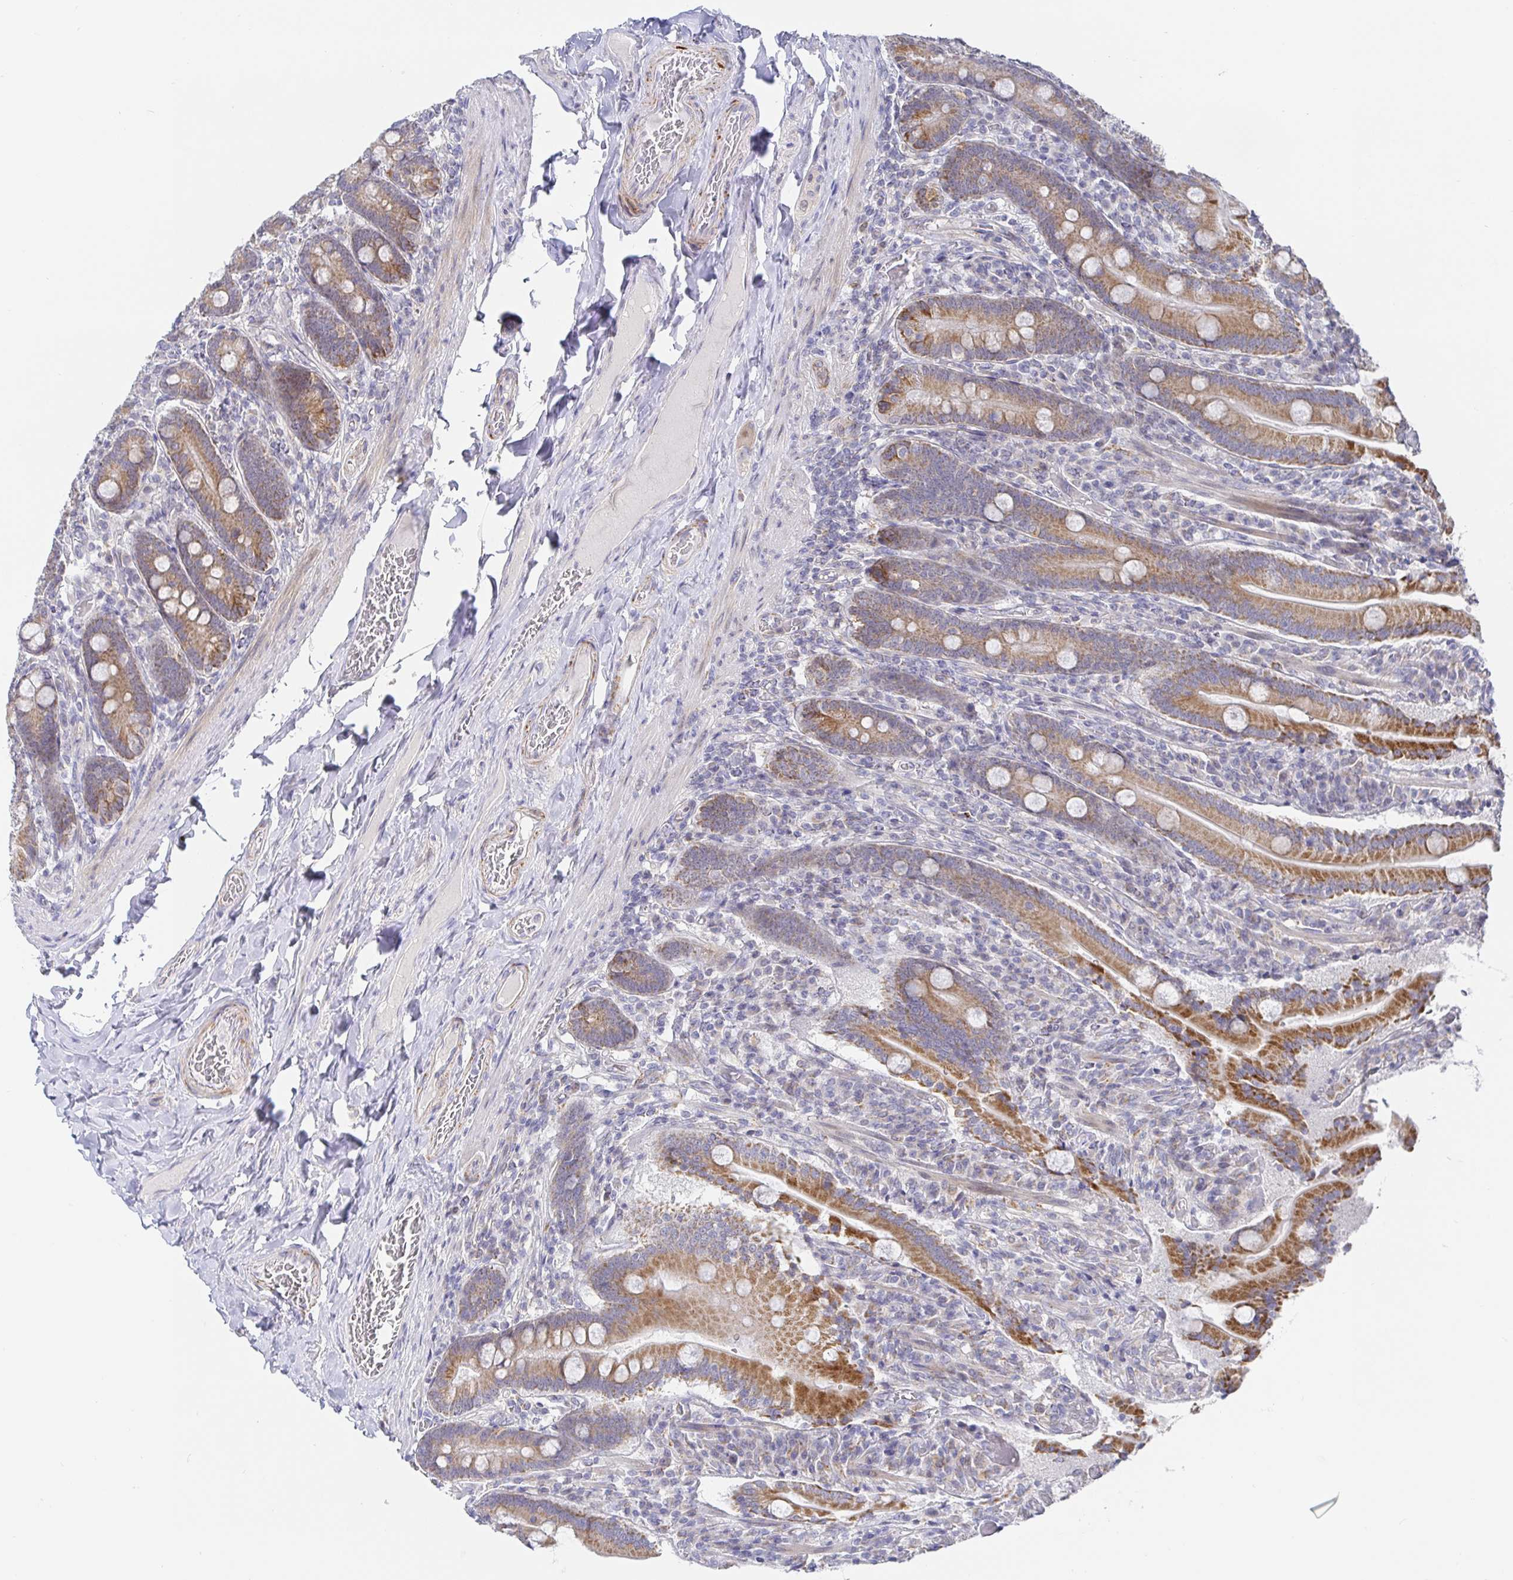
{"staining": {"intensity": "strong", "quantity": ">75%", "location": "cytoplasmic/membranous"}, "tissue": "duodenum", "cell_type": "Glandular cells", "image_type": "normal", "snomed": [{"axis": "morphology", "description": "Normal tissue, NOS"}, {"axis": "topography", "description": "Duodenum"}], "caption": "Strong cytoplasmic/membranous protein expression is appreciated in approximately >75% of glandular cells in duodenum. (Stains: DAB in brown, nuclei in blue, Microscopy: brightfield microscopy at high magnification).", "gene": "CIT", "patient": {"sex": "female", "age": 62}}